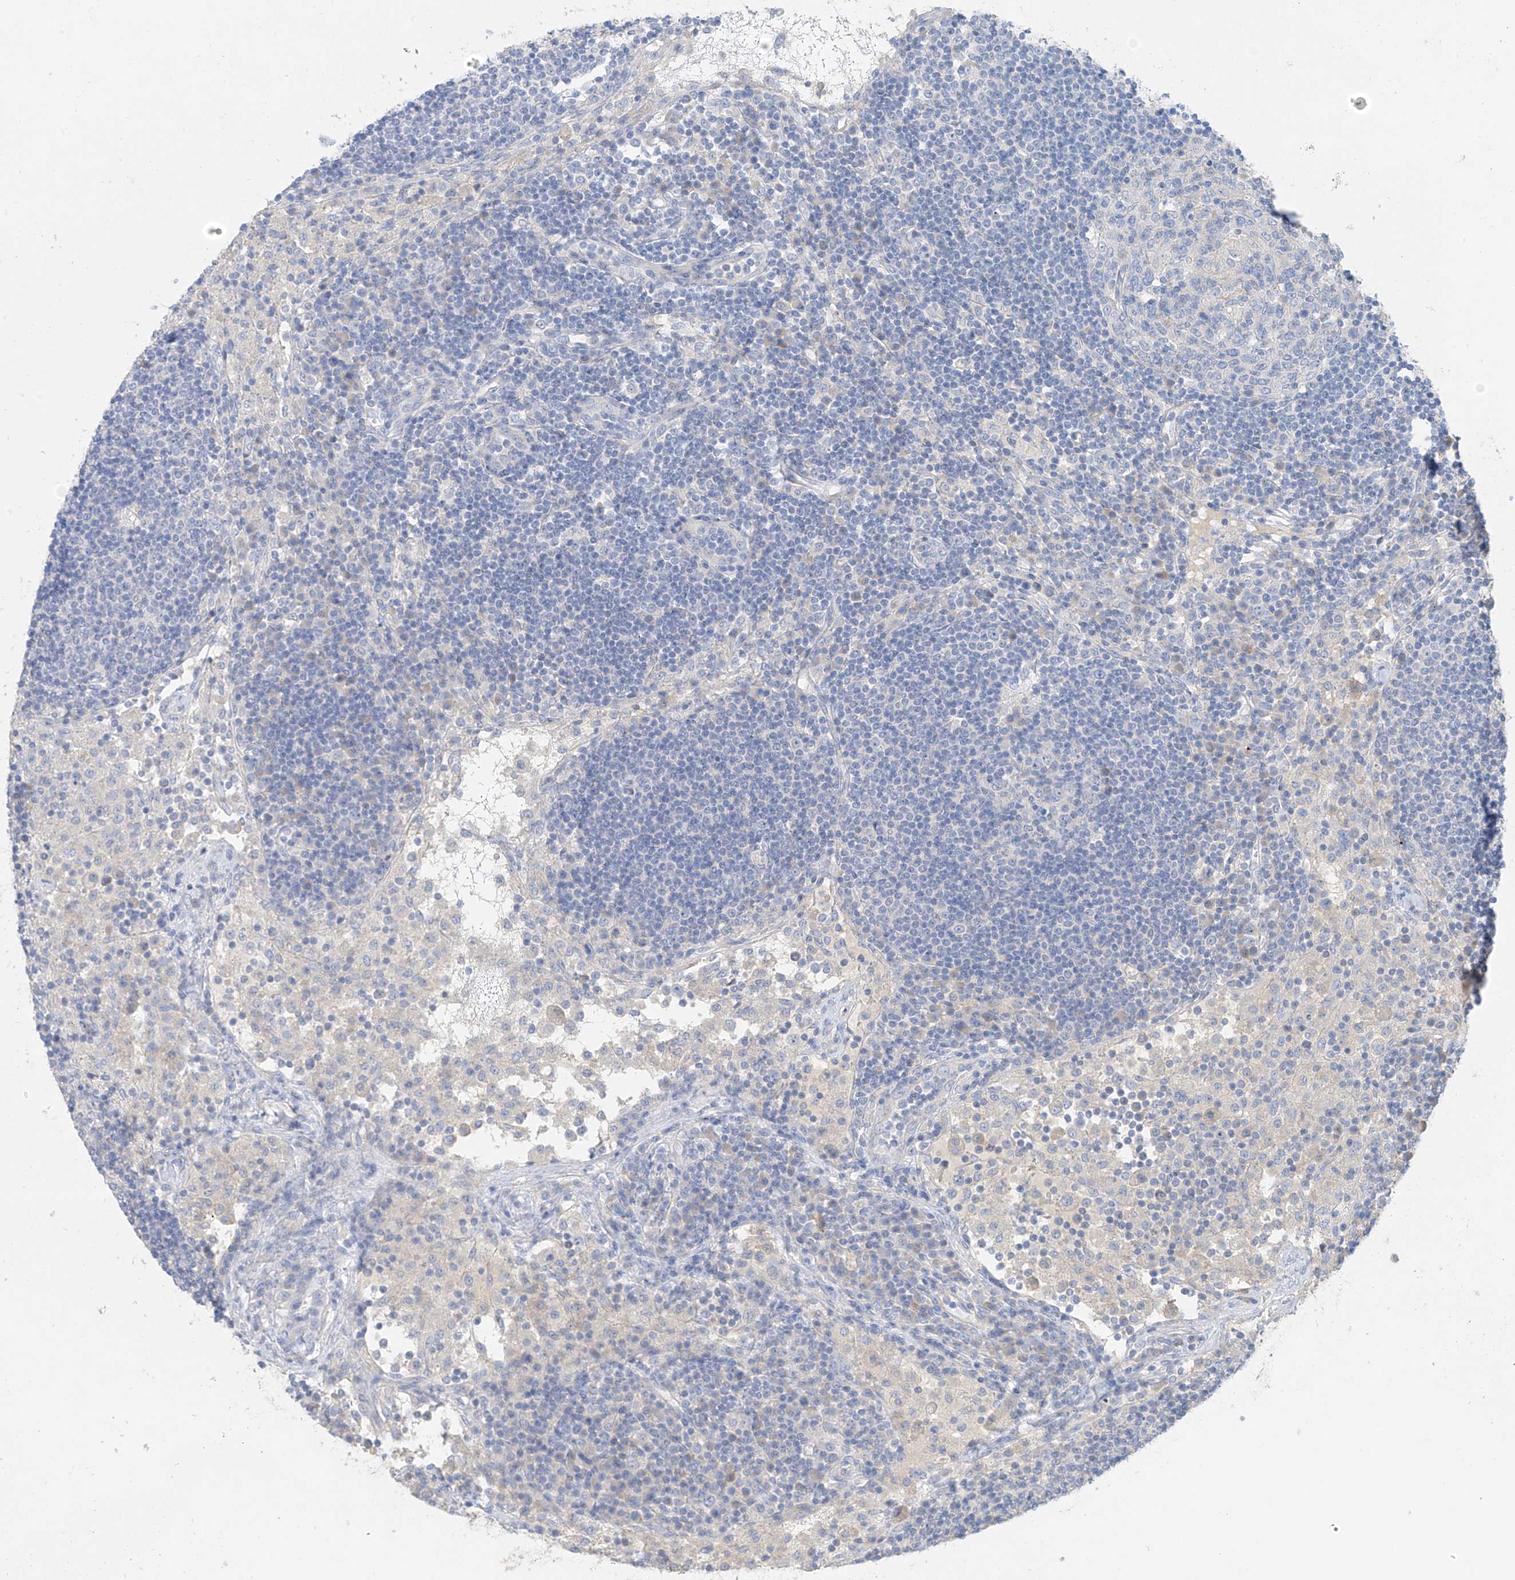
{"staining": {"intensity": "negative", "quantity": "none", "location": "none"}, "tissue": "lymph node", "cell_type": "Germinal center cells", "image_type": "normal", "snomed": [{"axis": "morphology", "description": "Normal tissue, NOS"}, {"axis": "topography", "description": "Lymph node"}], "caption": "This is an immunohistochemistry image of unremarkable human lymph node. There is no positivity in germinal center cells.", "gene": "PRSS12", "patient": {"sex": "female", "age": 53}}